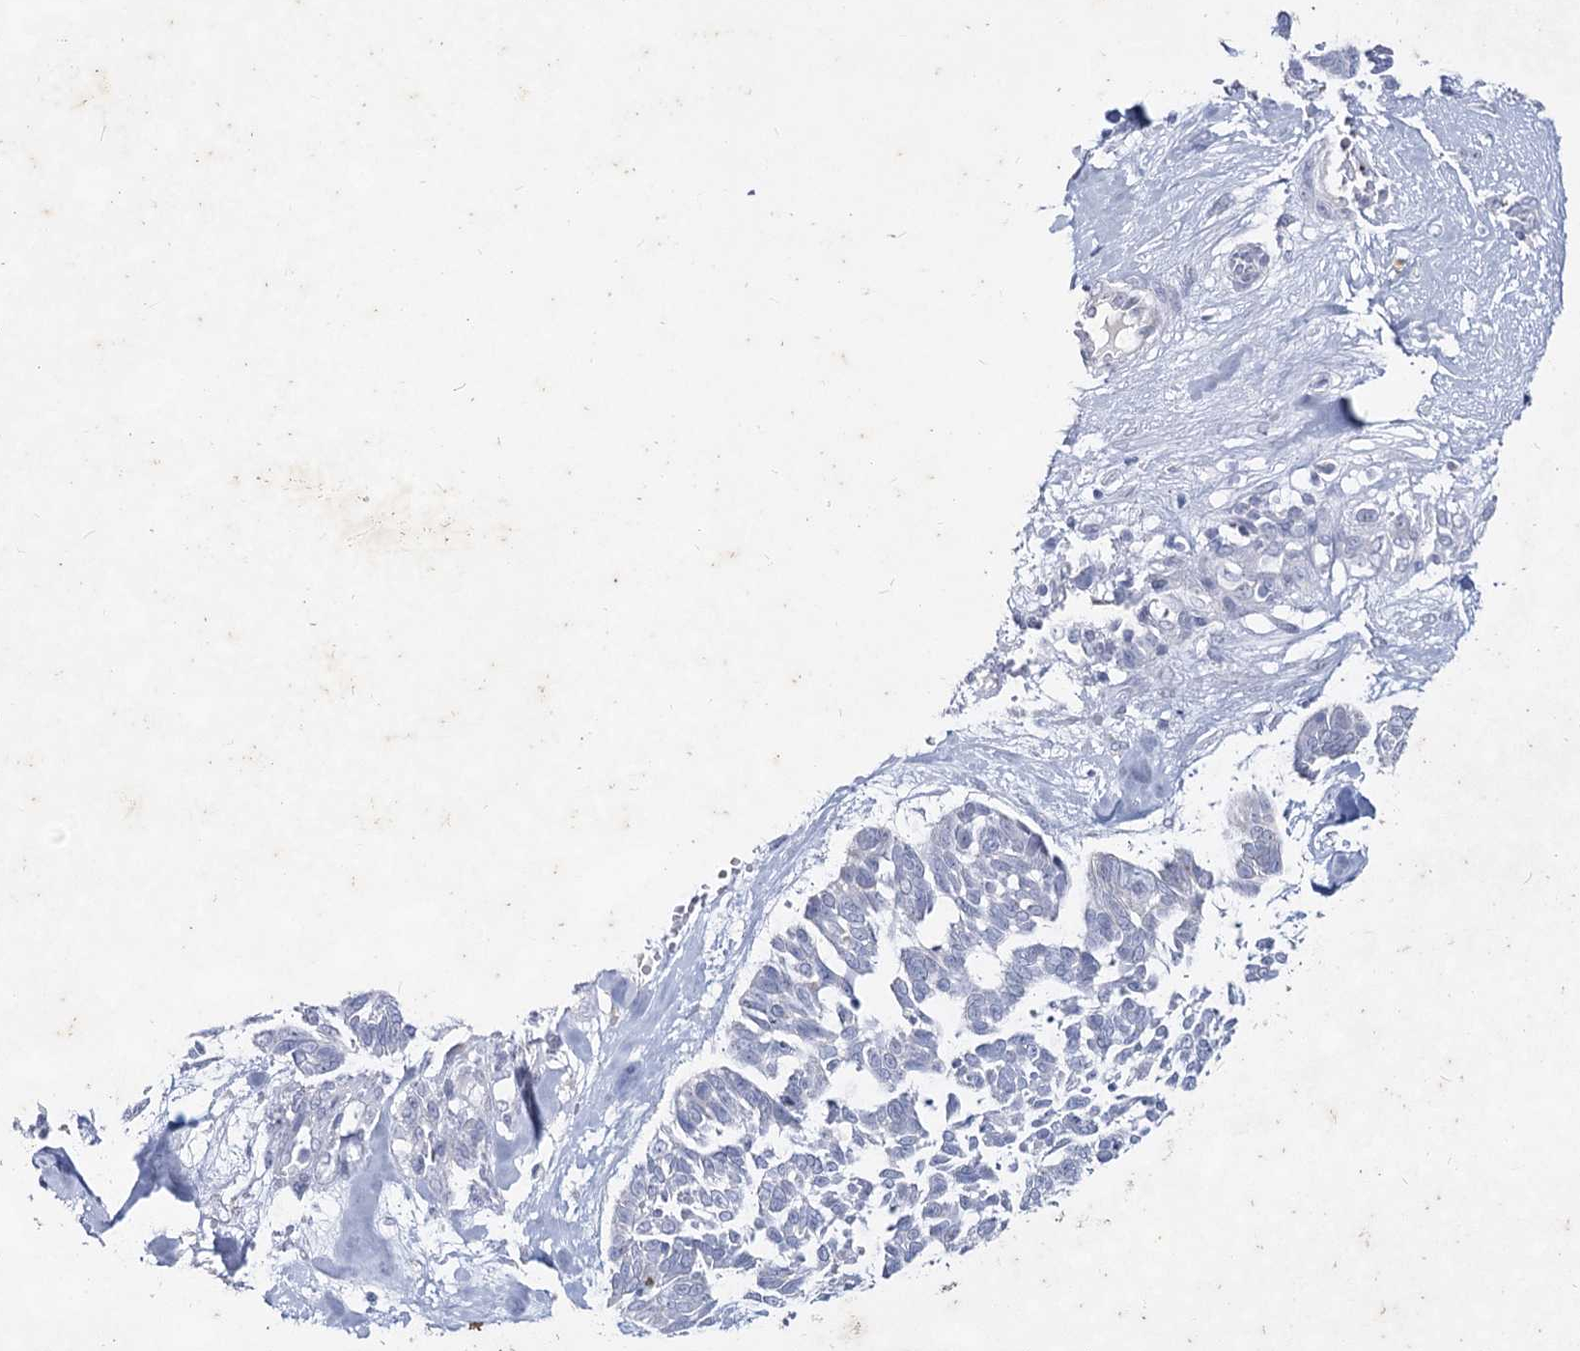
{"staining": {"intensity": "negative", "quantity": "none", "location": "none"}, "tissue": "skin cancer", "cell_type": "Tumor cells", "image_type": "cancer", "snomed": [{"axis": "morphology", "description": "Basal cell carcinoma"}, {"axis": "topography", "description": "Skin"}], "caption": "IHC photomicrograph of neoplastic tissue: human basal cell carcinoma (skin) stained with DAB shows no significant protein expression in tumor cells.", "gene": "CCDC73", "patient": {"sex": "male", "age": 88}}